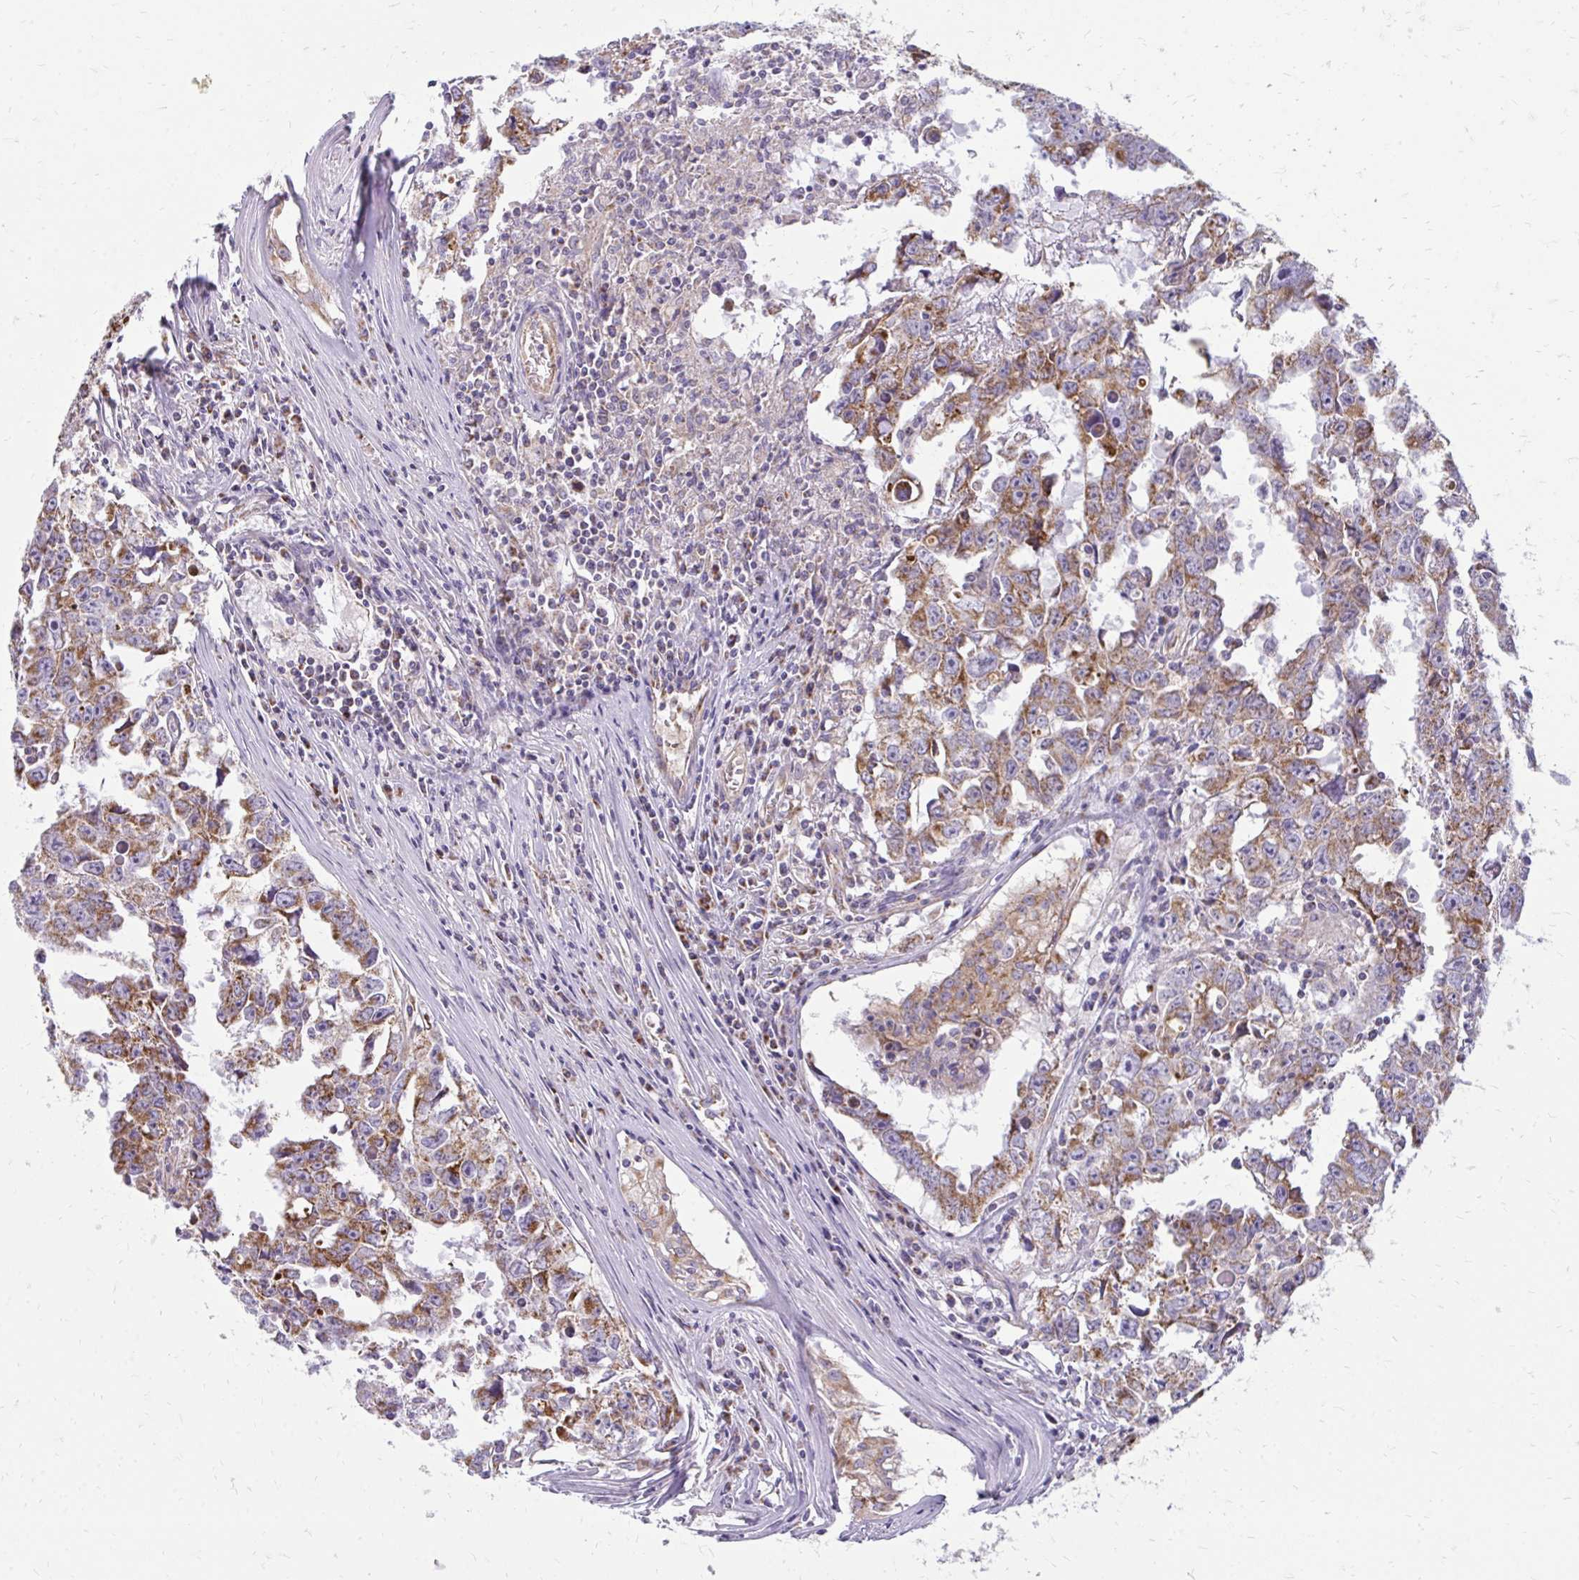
{"staining": {"intensity": "moderate", "quantity": "25%-75%", "location": "cytoplasmic/membranous"}, "tissue": "testis cancer", "cell_type": "Tumor cells", "image_type": "cancer", "snomed": [{"axis": "morphology", "description": "Carcinoma, Embryonal, NOS"}, {"axis": "topography", "description": "Testis"}], "caption": "Protein expression analysis of embryonal carcinoma (testis) demonstrates moderate cytoplasmic/membranous positivity in approximately 25%-75% of tumor cells. Nuclei are stained in blue.", "gene": "IFIT1", "patient": {"sex": "male", "age": 22}}